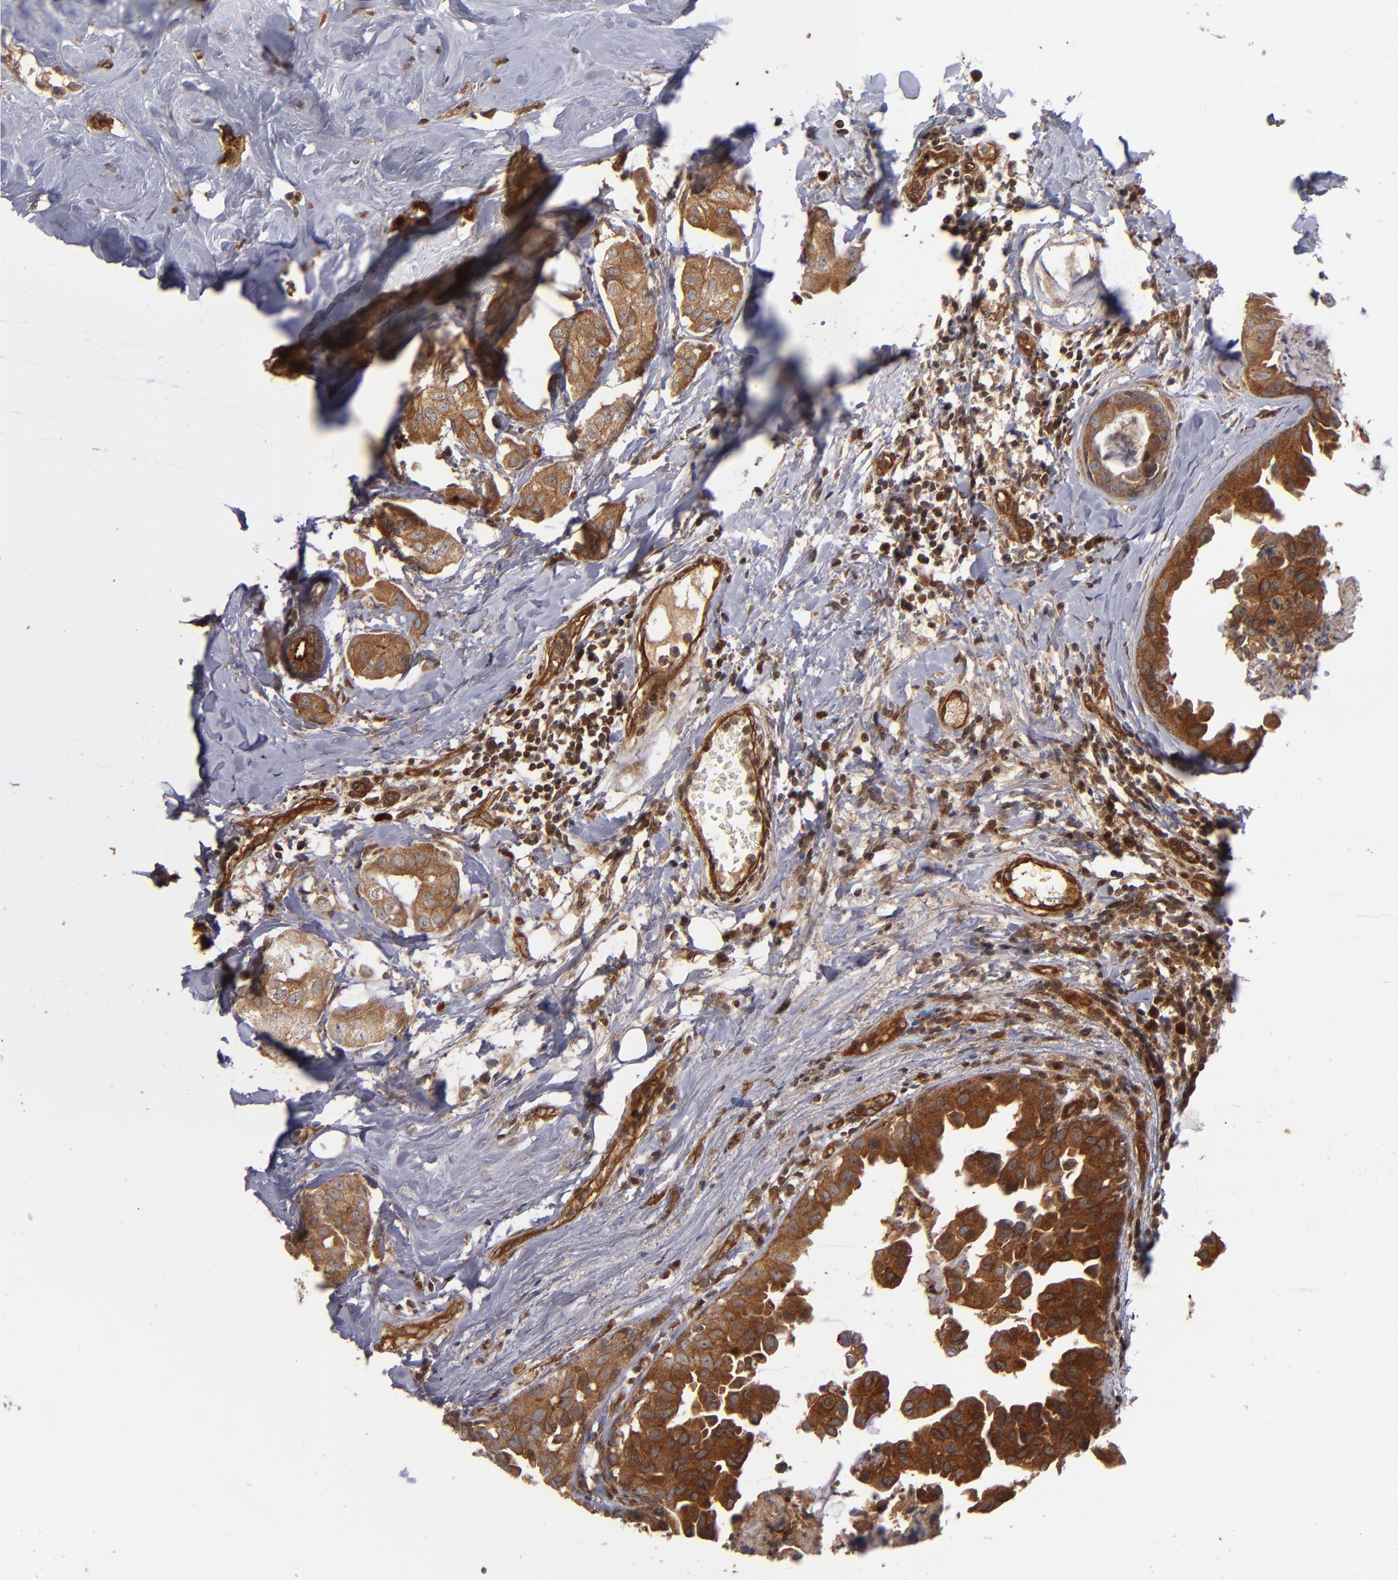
{"staining": {"intensity": "strong", "quantity": ">75%", "location": "cytoplasmic/membranous"}, "tissue": "breast cancer", "cell_type": "Tumor cells", "image_type": "cancer", "snomed": [{"axis": "morphology", "description": "Duct carcinoma"}, {"axis": "topography", "description": "Breast"}], "caption": "The immunohistochemical stain shows strong cytoplasmic/membranous staining in tumor cells of invasive ductal carcinoma (breast) tissue.", "gene": "BDKRB1", "patient": {"sex": "female", "age": 40}}